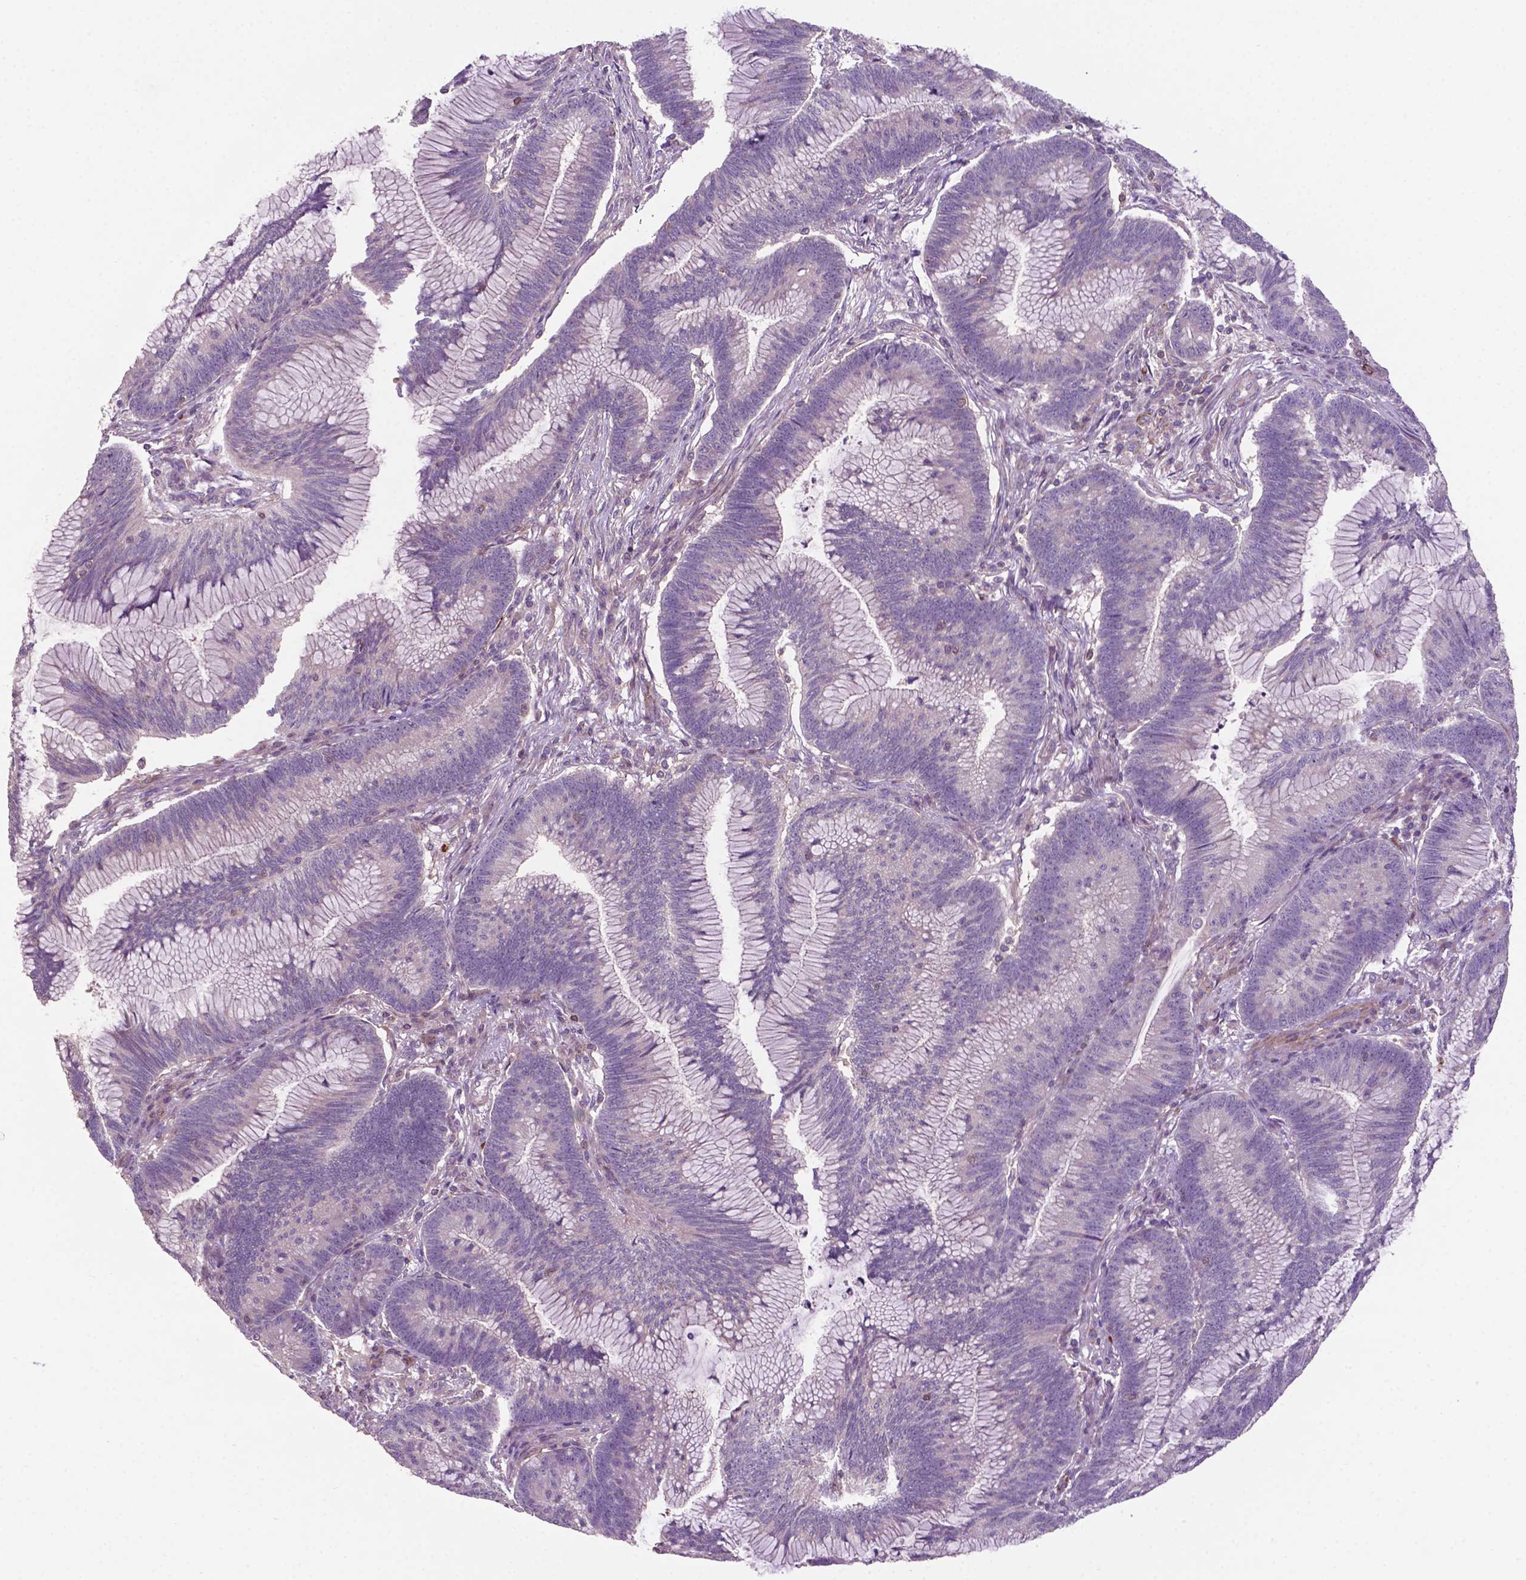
{"staining": {"intensity": "negative", "quantity": "none", "location": "none"}, "tissue": "colorectal cancer", "cell_type": "Tumor cells", "image_type": "cancer", "snomed": [{"axis": "morphology", "description": "Adenocarcinoma, NOS"}, {"axis": "topography", "description": "Colon"}], "caption": "A high-resolution photomicrograph shows immunohistochemistry staining of colorectal adenocarcinoma, which demonstrates no significant staining in tumor cells. The staining was performed using DAB (3,3'-diaminobenzidine) to visualize the protein expression in brown, while the nuclei were stained in blue with hematoxylin (Magnification: 20x).", "gene": "BMP4", "patient": {"sex": "female", "age": 78}}